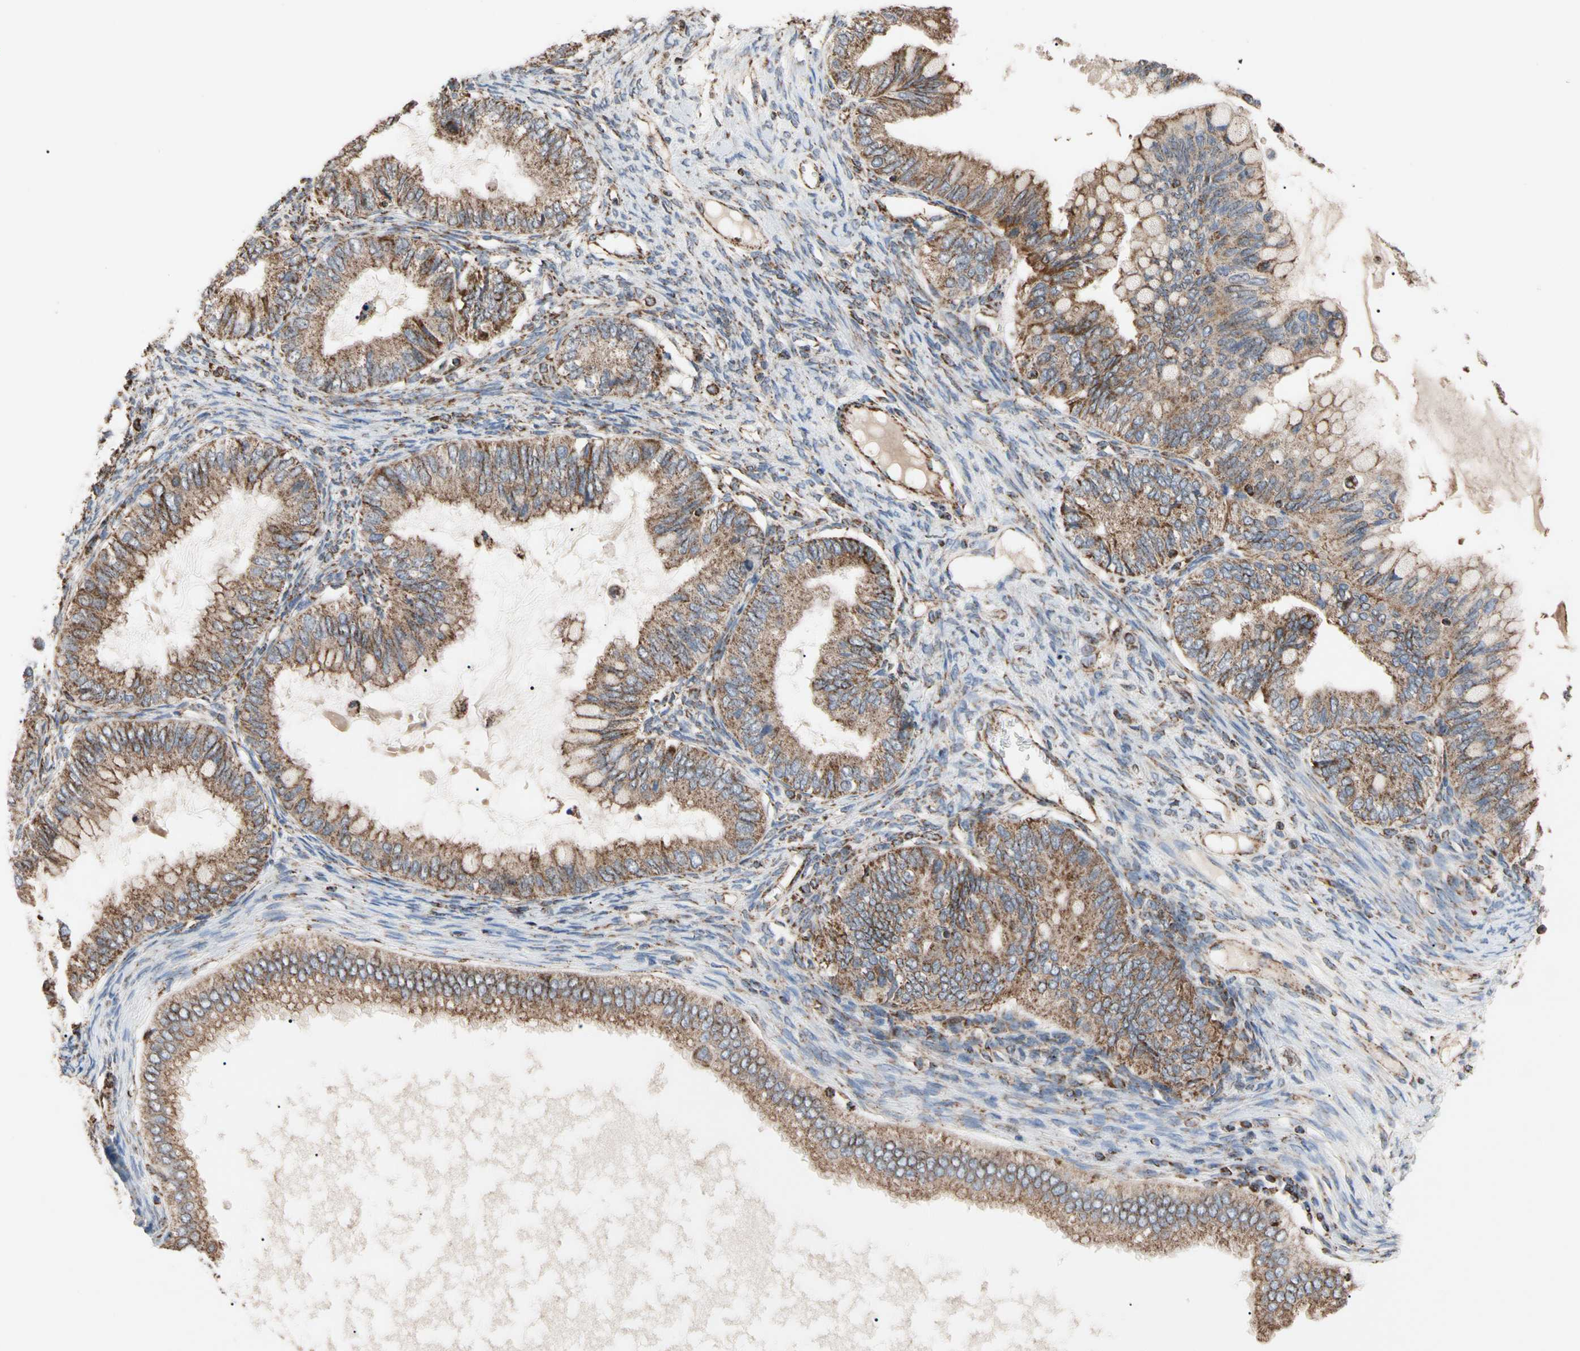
{"staining": {"intensity": "moderate", "quantity": ">75%", "location": "cytoplasmic/membranous"}, "tissue": "ovarian cancer", "cell_type": "Tumor cells", "image_type": "cancer", "snomed": [{"axis": "morphology", "description": "Cystadenocarcinoma, mucinous, NOS"}, {"axis": "topography", "description": "Ovary"}], "caption": "Brown immunohistochemical staining in ovarian mucinous cystadenocarcinoma displays moderate cytoplasmic/membranous staining in about >75% of tumor cells. The staining was performed using DAB (3,3'-diaminobenzidine) to visualize the protein expression in brown, while the nuclei were stained in blue with hematoxylin (Magnification: 20x).", "gene": "FAM110B", "patient": {"sex": "female", "age": 80}}